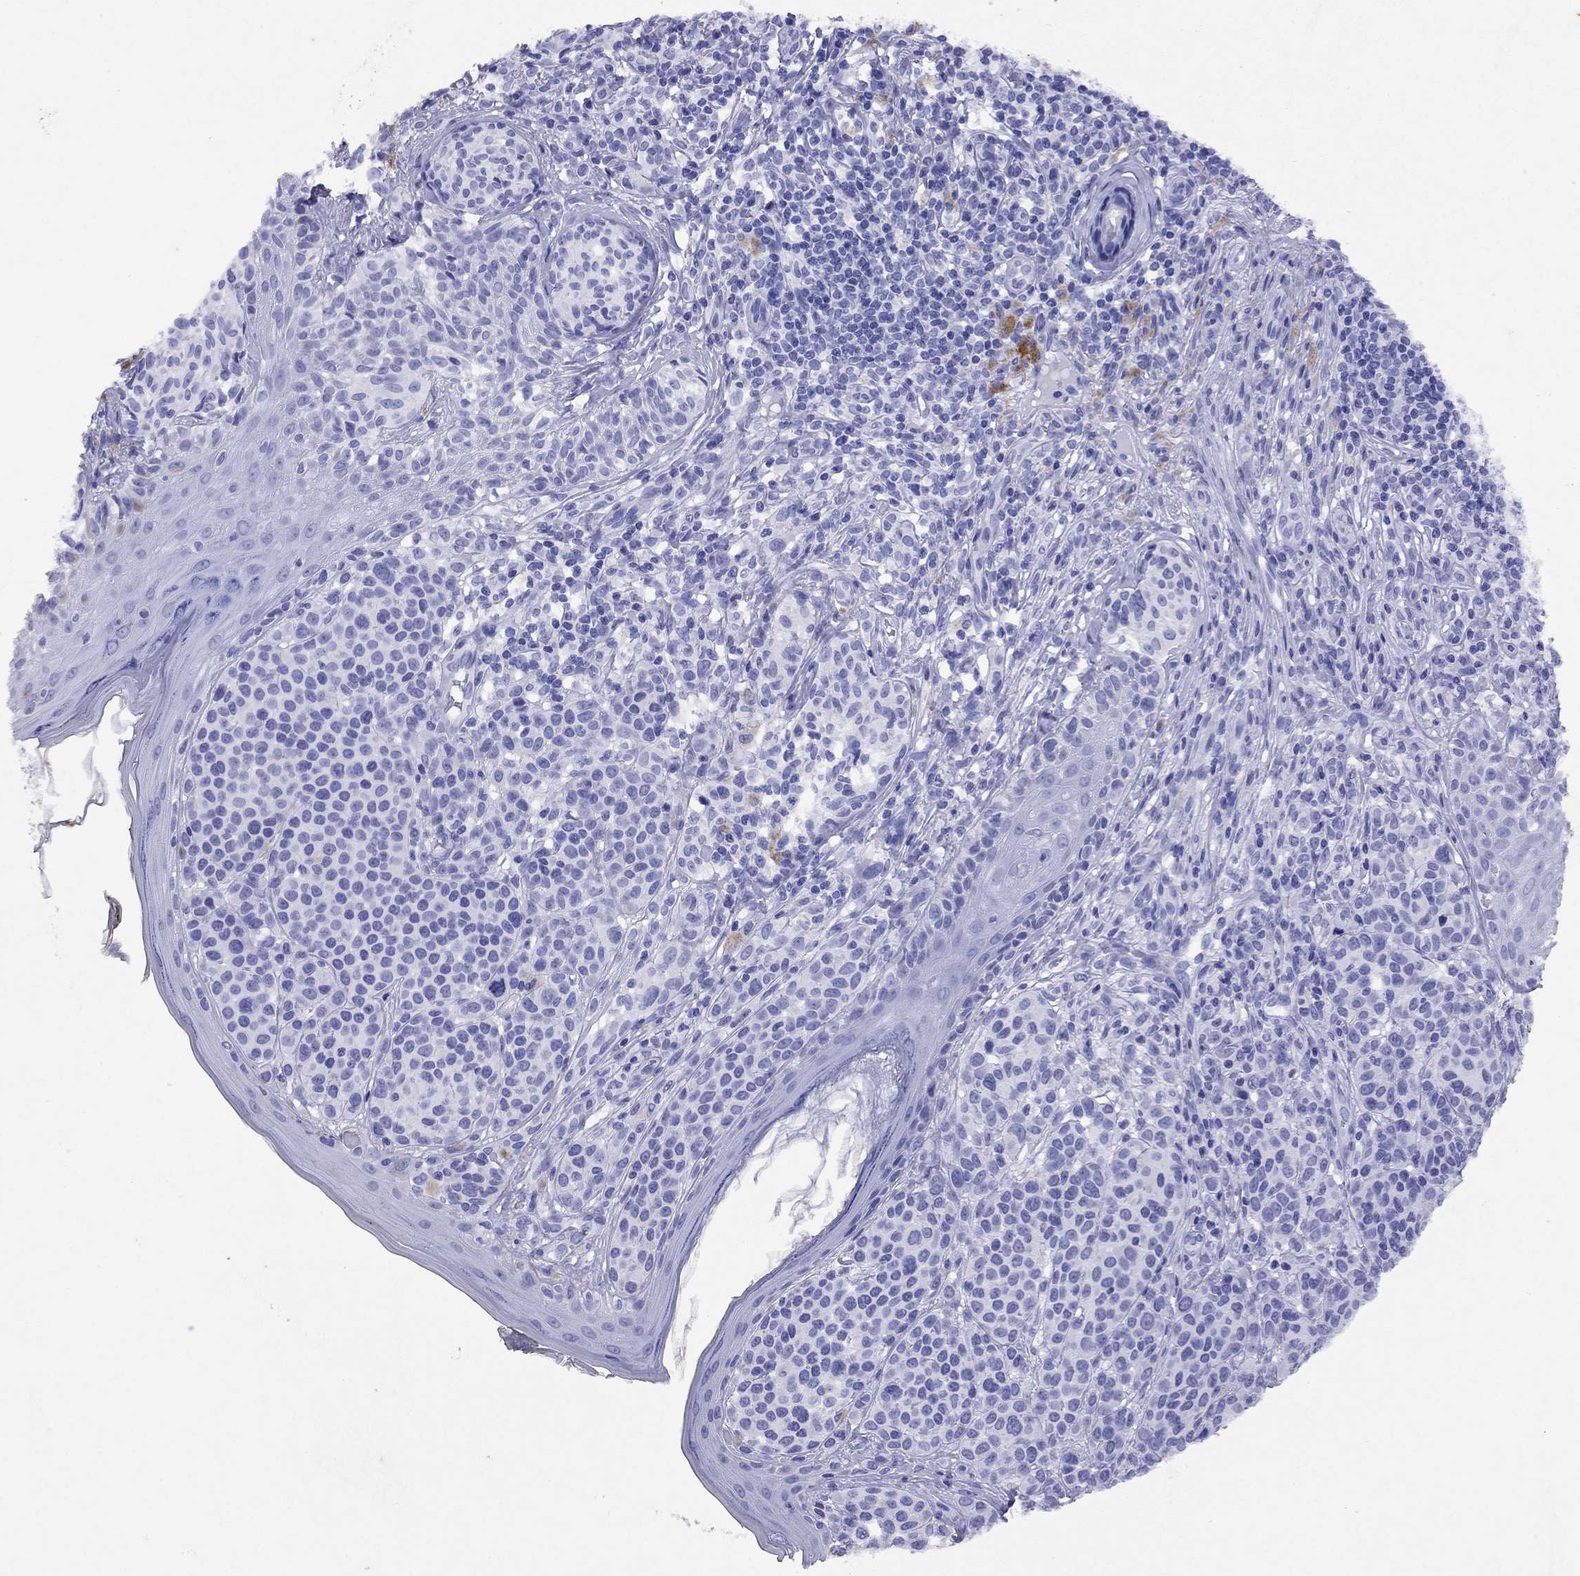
{"staining": {"intensity": "negative", "quantity": "none", "location": "none"}, "tissue": "melanoma", "cell_type": "Tumor cells", "image_type": "cancer", "snomed": [{"axis": "morphology", "description": "Malignant melanoma, NOS"}, {"axis": "topography", "description": "Skin"}], "caption": "This histopathology image is of malignant melanoma stained with IHC to label a protein in brown with the nuclei are counter-stained blue. There is no expression in tumor cells.", "gene": "ARMC12", "patient": {"sex": "male", "age": 79}}